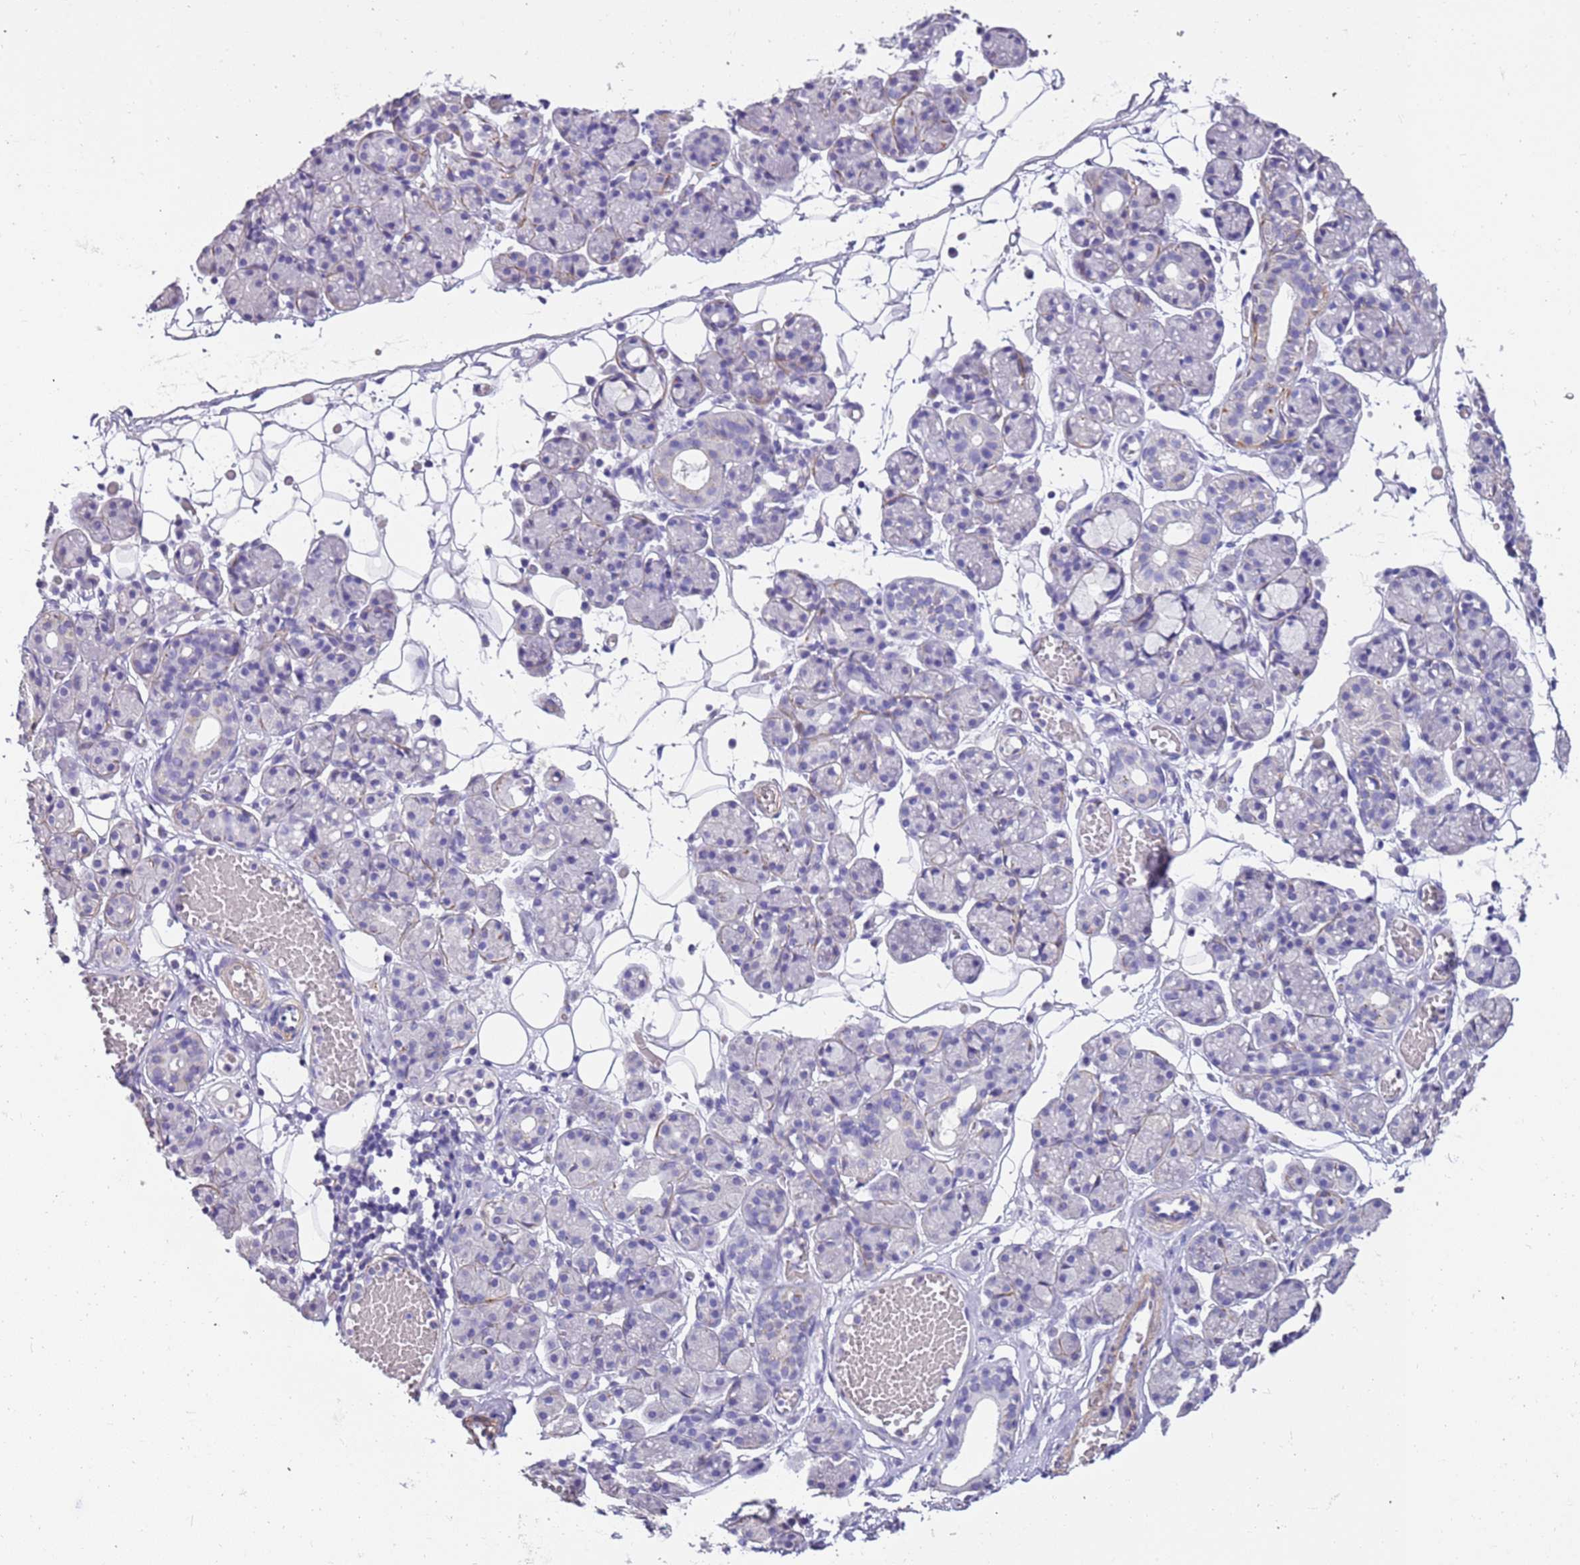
{"staining": {"intensity": "negative", "quantity": "none", "location": "none"}, "tissue": "salivary gland", "cell_type": "Glandular cells", "image_type": "normal", "snomed": [{"axis": "morphology", "description": "Normal tissue, NOS"}, {"axis": "topography", "description": "Salivary gland"}], "caption": "An immunohistochemistry image of benign salivary gland is shown. There is no staining in glandular cells of salivary gland. Nuclei are stained in blue.", "gene": "PCGF2", "patient": {"sex": "male", "age": 63}}